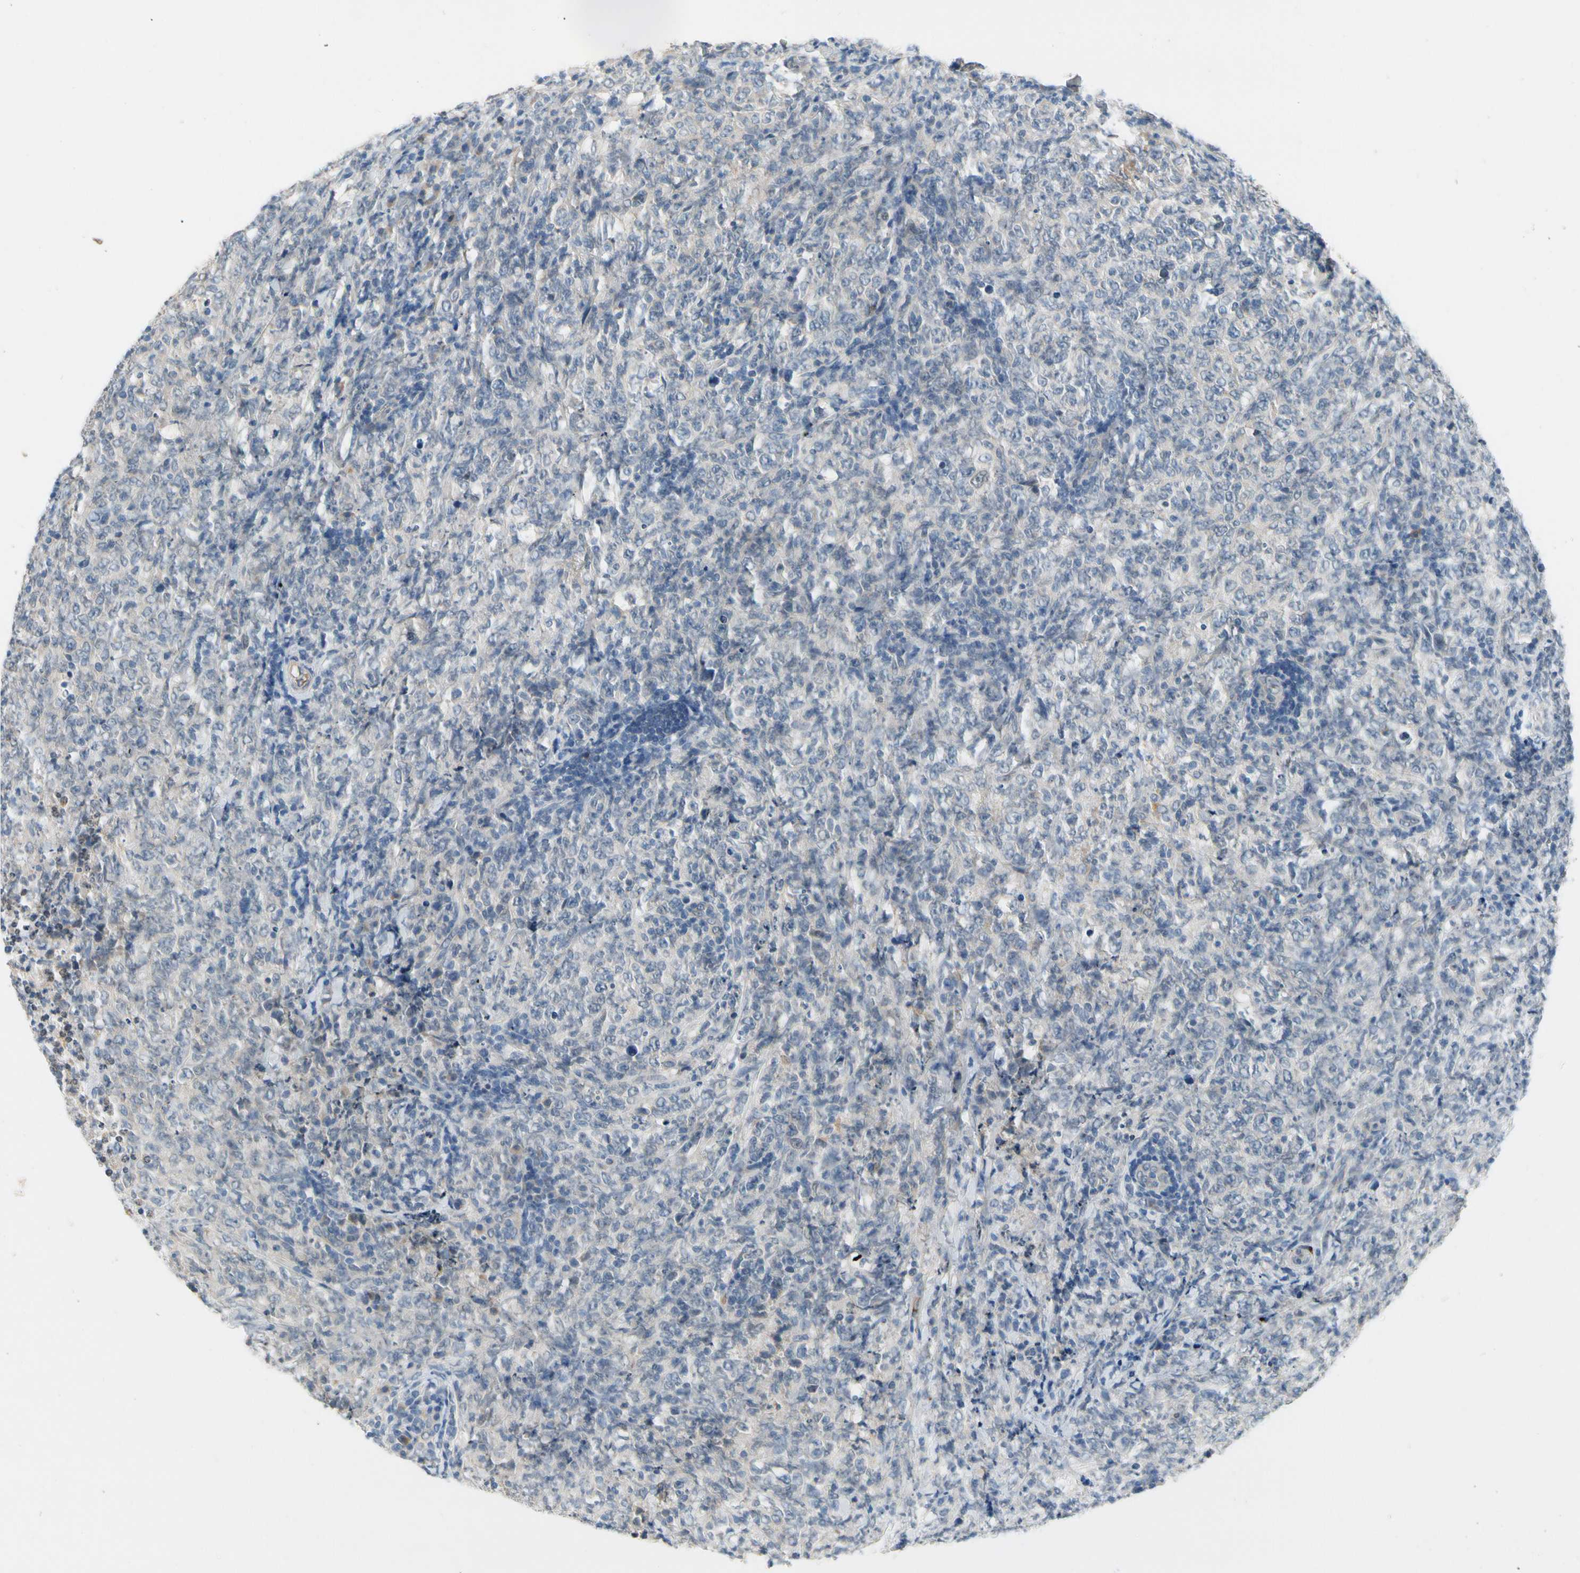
{"staining": {"intensity": "negative", "quantity": "none", "location": "none"}, "tissue": "lymphoma", "cell_type": "Tumor cells", "image_type": "cancer", "snomed": [{"axis": "morphology", "description": "Malignant lymphoma, non-Hodgkin's type, High grade"}, {"axis": "topography", "description": "Tonsil"}], "caption": "Immunohistochemistry (IHC) micrograph of human lymphoma stained for a protein (brown), which demonstrates no positivity in tumor cells.", "gene": "CNDP1", "patient": {"sex": "female", "age": 36}}